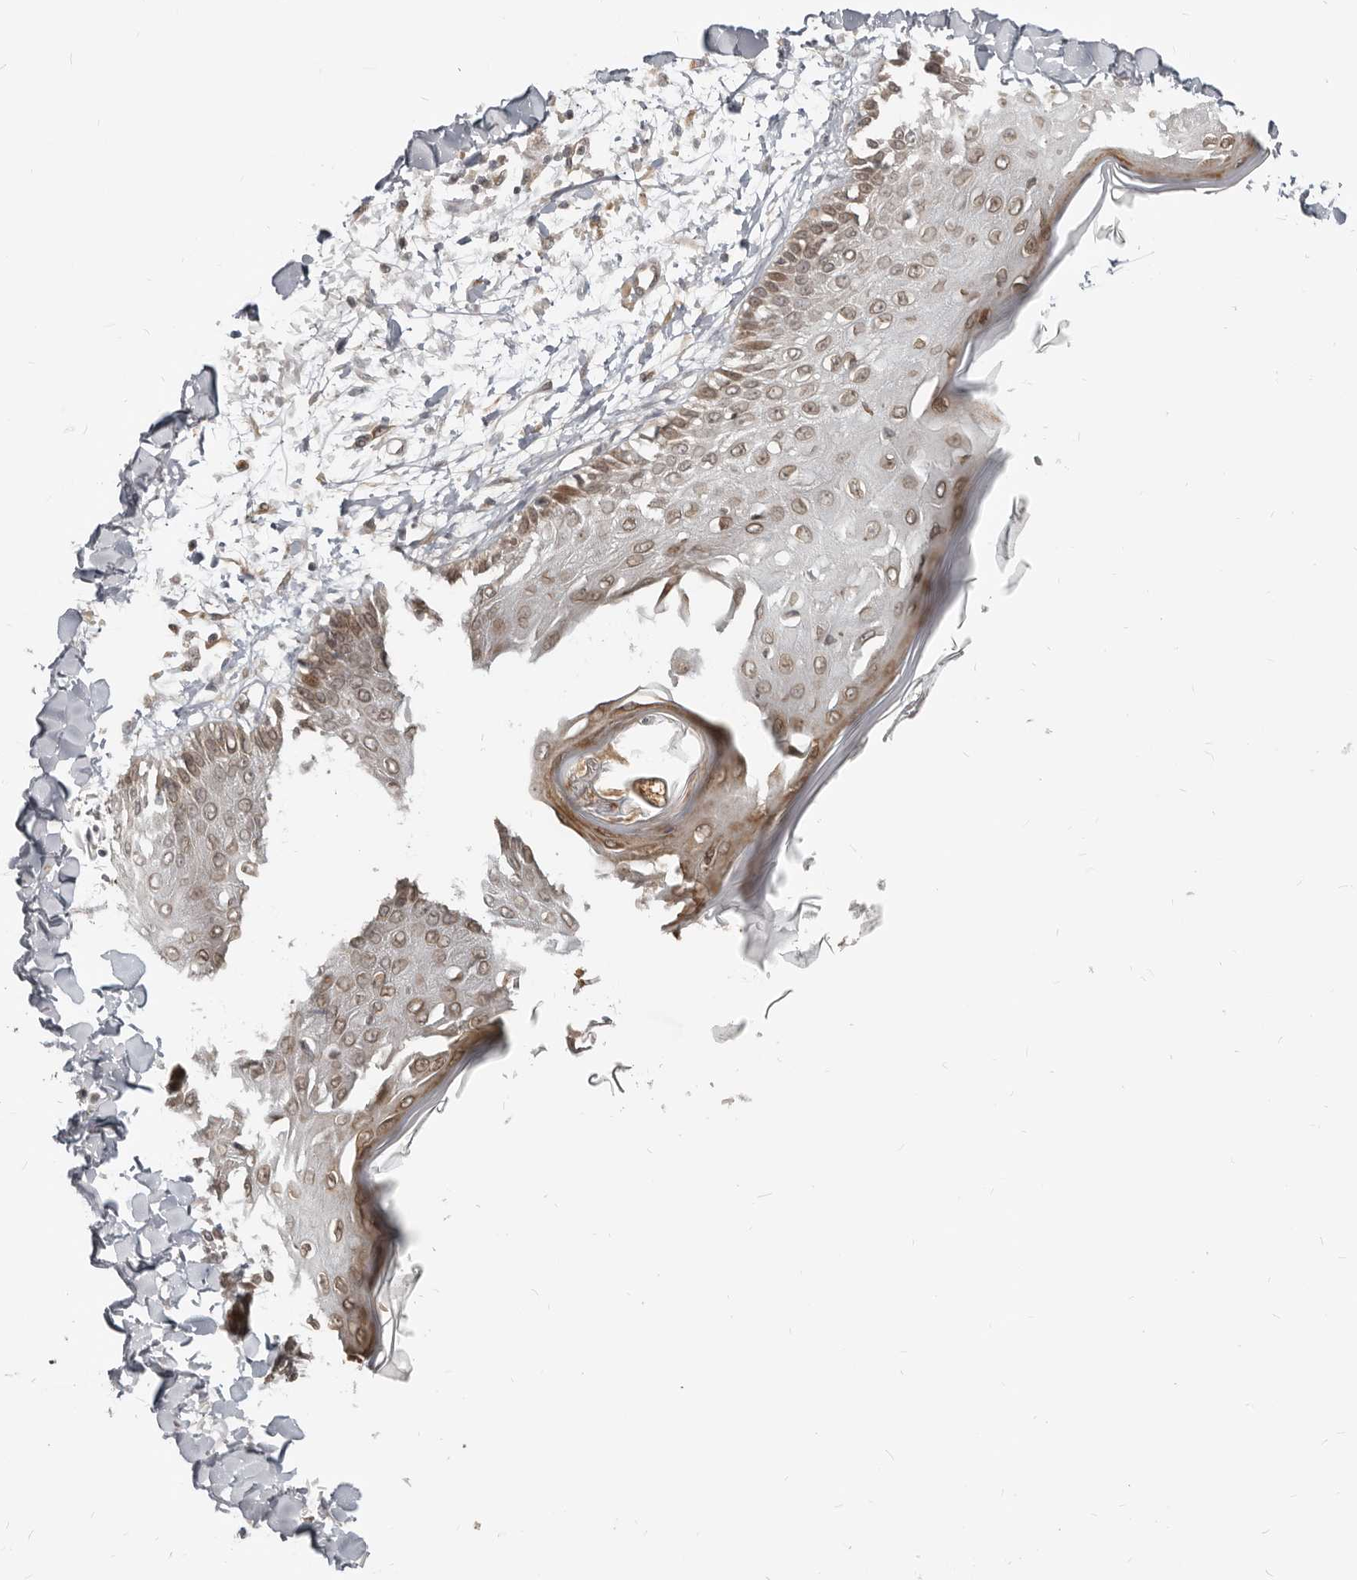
{"staining": {"intensity": "weak", "quantity": ">75%", "location": "nuclear"}, "tissue": "skin", "cell_type": "Fibroblasts", "image_type": "normal", "snomed": [{"axis": "morphology", "description": "Normal tissue, NOS"}, {"axis": "morphology", "description": "Squamous cell carcinoma, NOS"}, {"axis": "topography", "description": "Skin"}, {"axis": "topography", "description": "Peripheral nerve tissue"}], "caption": "Immunohistochemical staining of benign skin reveals >75% levels of weak nuclear protein expression in about >75% of fibroblasts. (DAB (3,3'-diaminobenzidine) IHC, brown staining for protein, blue staining for nuclei).", "gene": "NUP153", "patient": {"sex": "male", "age": 83}}